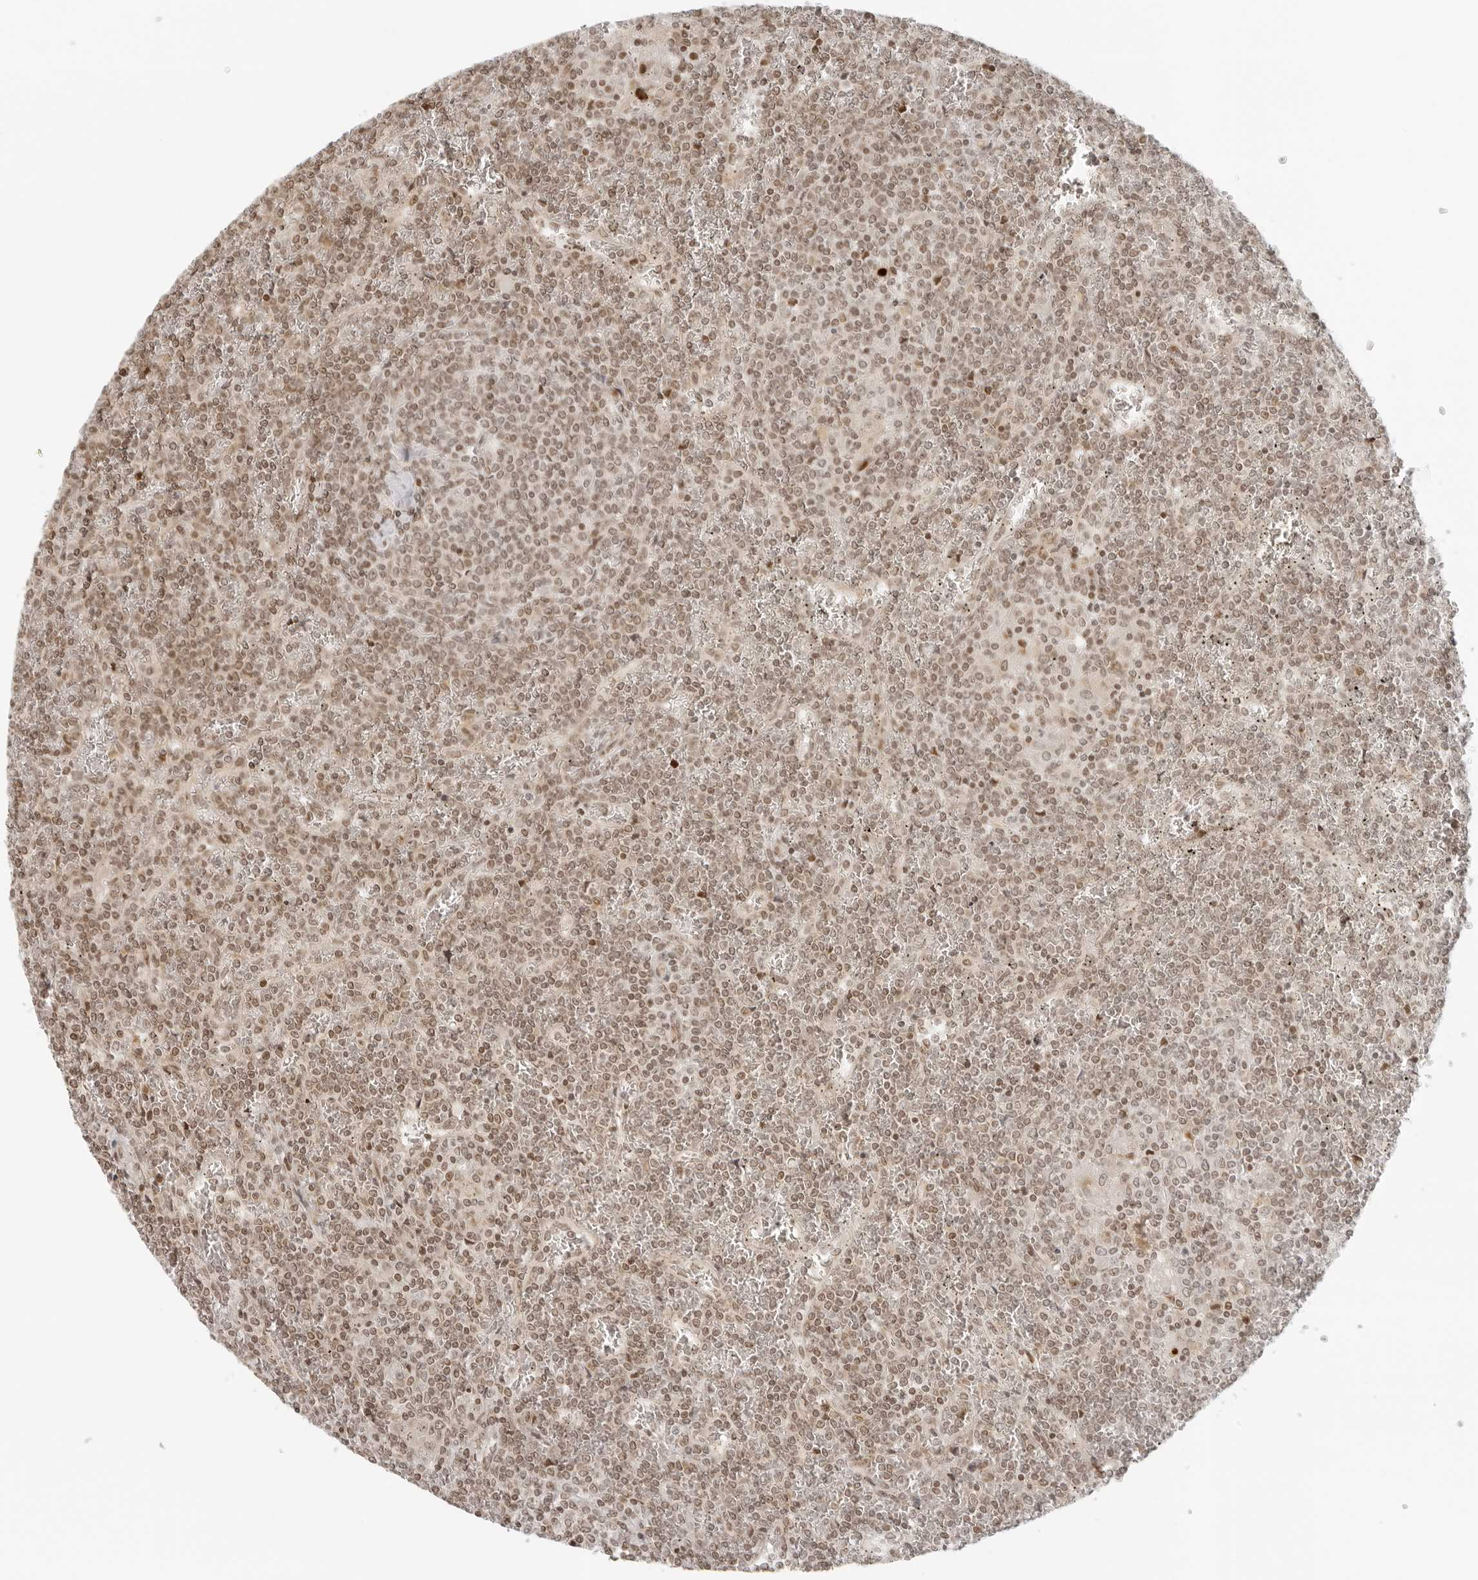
{"staining": {"intensity": "moderate", "quantity": ">75%", "location": "nuclear"}, "tissue": "lymphoma", "cell_type": "Tumor cells", "image_type": "cancer", "snomed": [{"axis": "morphology", "description": "Malignant lymphoma, non-Hodgkin's type, Low grade"}, {"axis": "topography", "description": "Spleen"}], "caption": "Moderate nuclear positivity for a protein is seen in approximately >75% of tumor cells of low-grade malignant lymphoma, non-Hodgkin's type using IHC.", "gene": "ZNF407", "patient": {"sex": "female", "age": 19}}